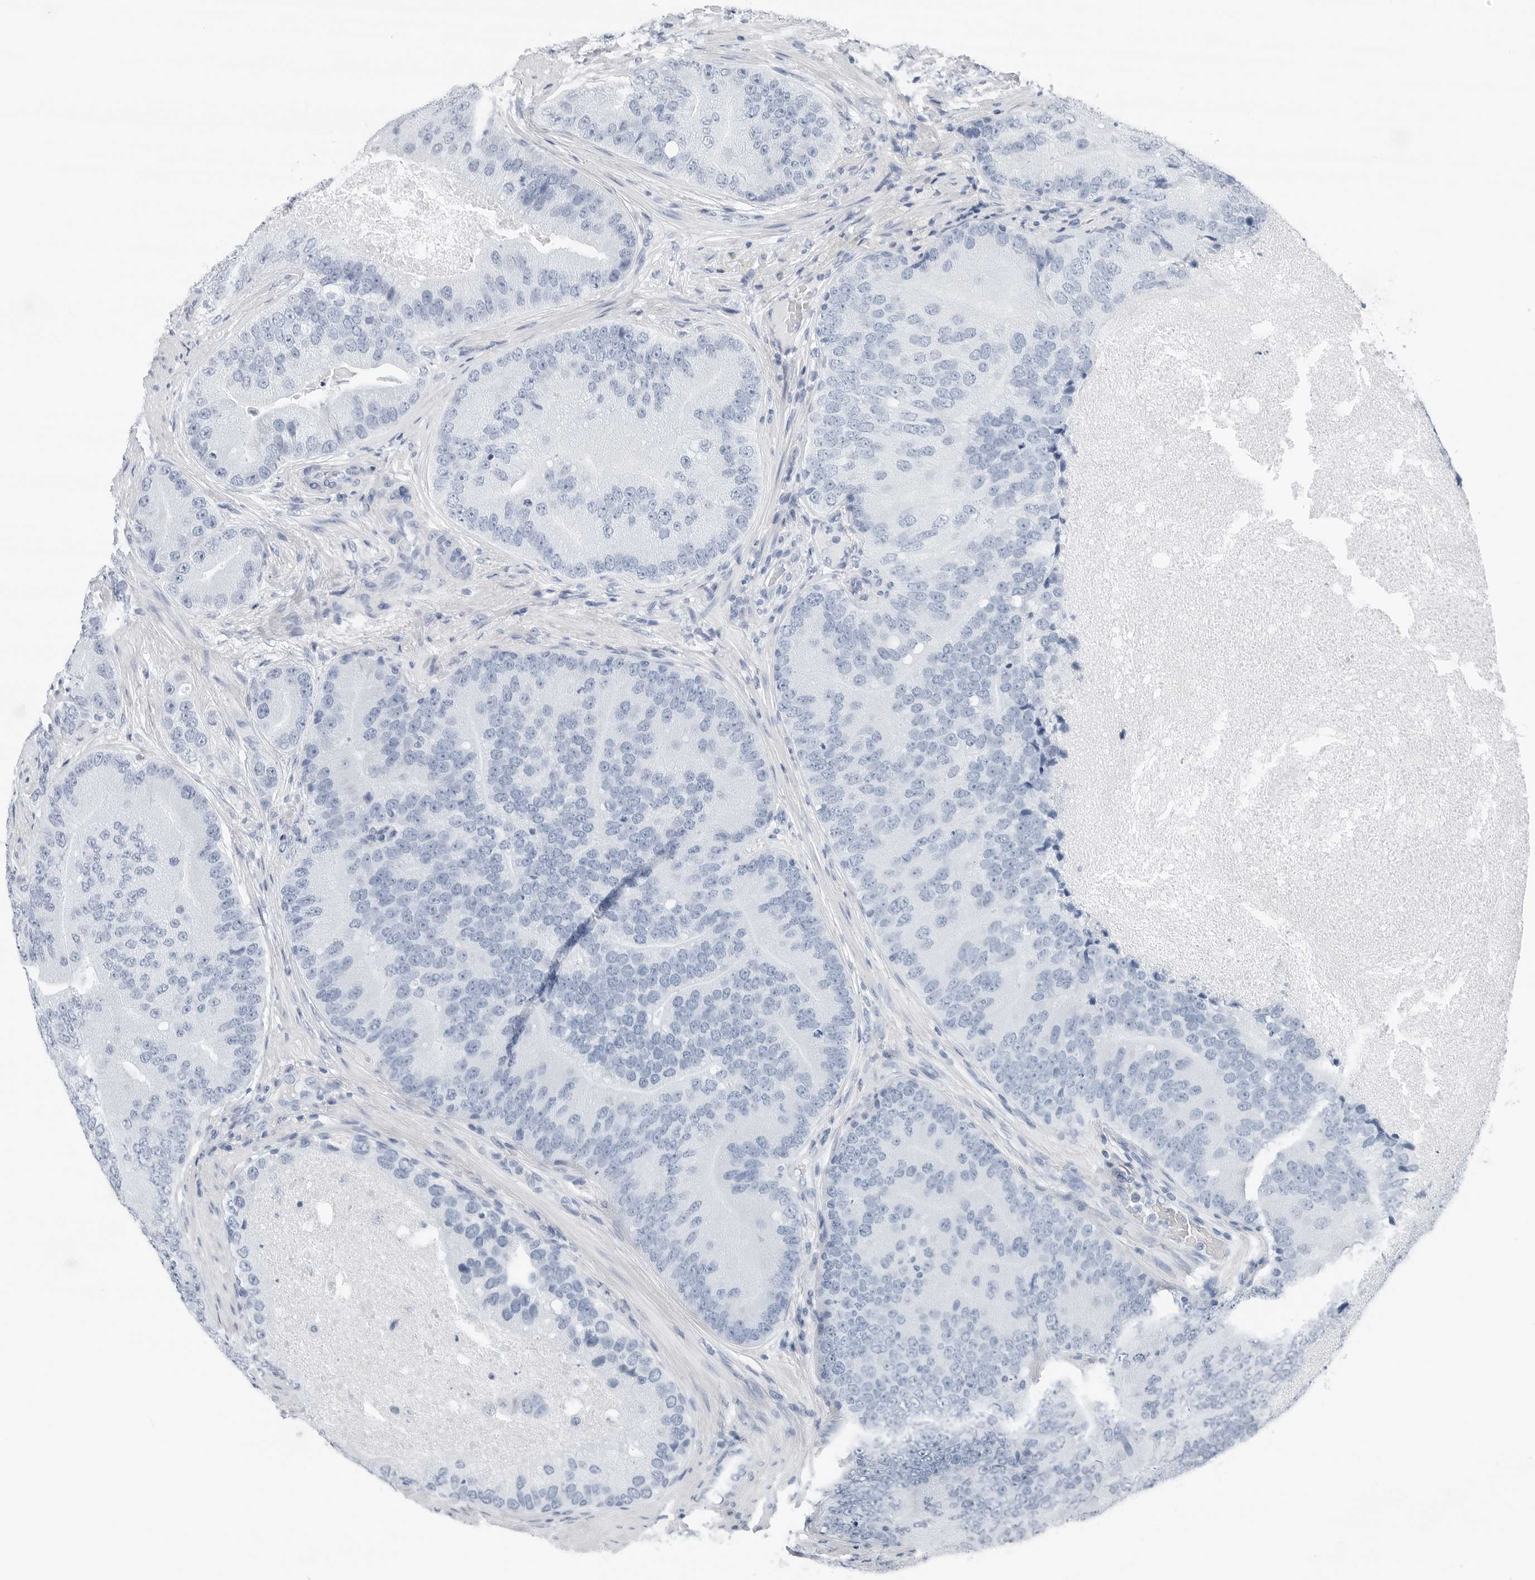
{"staining": {"intensity": "negative", "quantity": "none", "location": "none"}, "tissue": "prostate cancer", "cell_type": "Tumor cells", "image_type": "cancer", "snomed": [{"axis": "morphology", "description": "Adenocarcinoma, High grade"}, {"axis": "topography", "description": "Prostate"}], "caption": "Micrograph shows no significant protein positivity in tumor cells of prostate adenocarcinoma (high-grade).", "gene": "SLPI", "patient": {"sex": "male", "age": 70}}